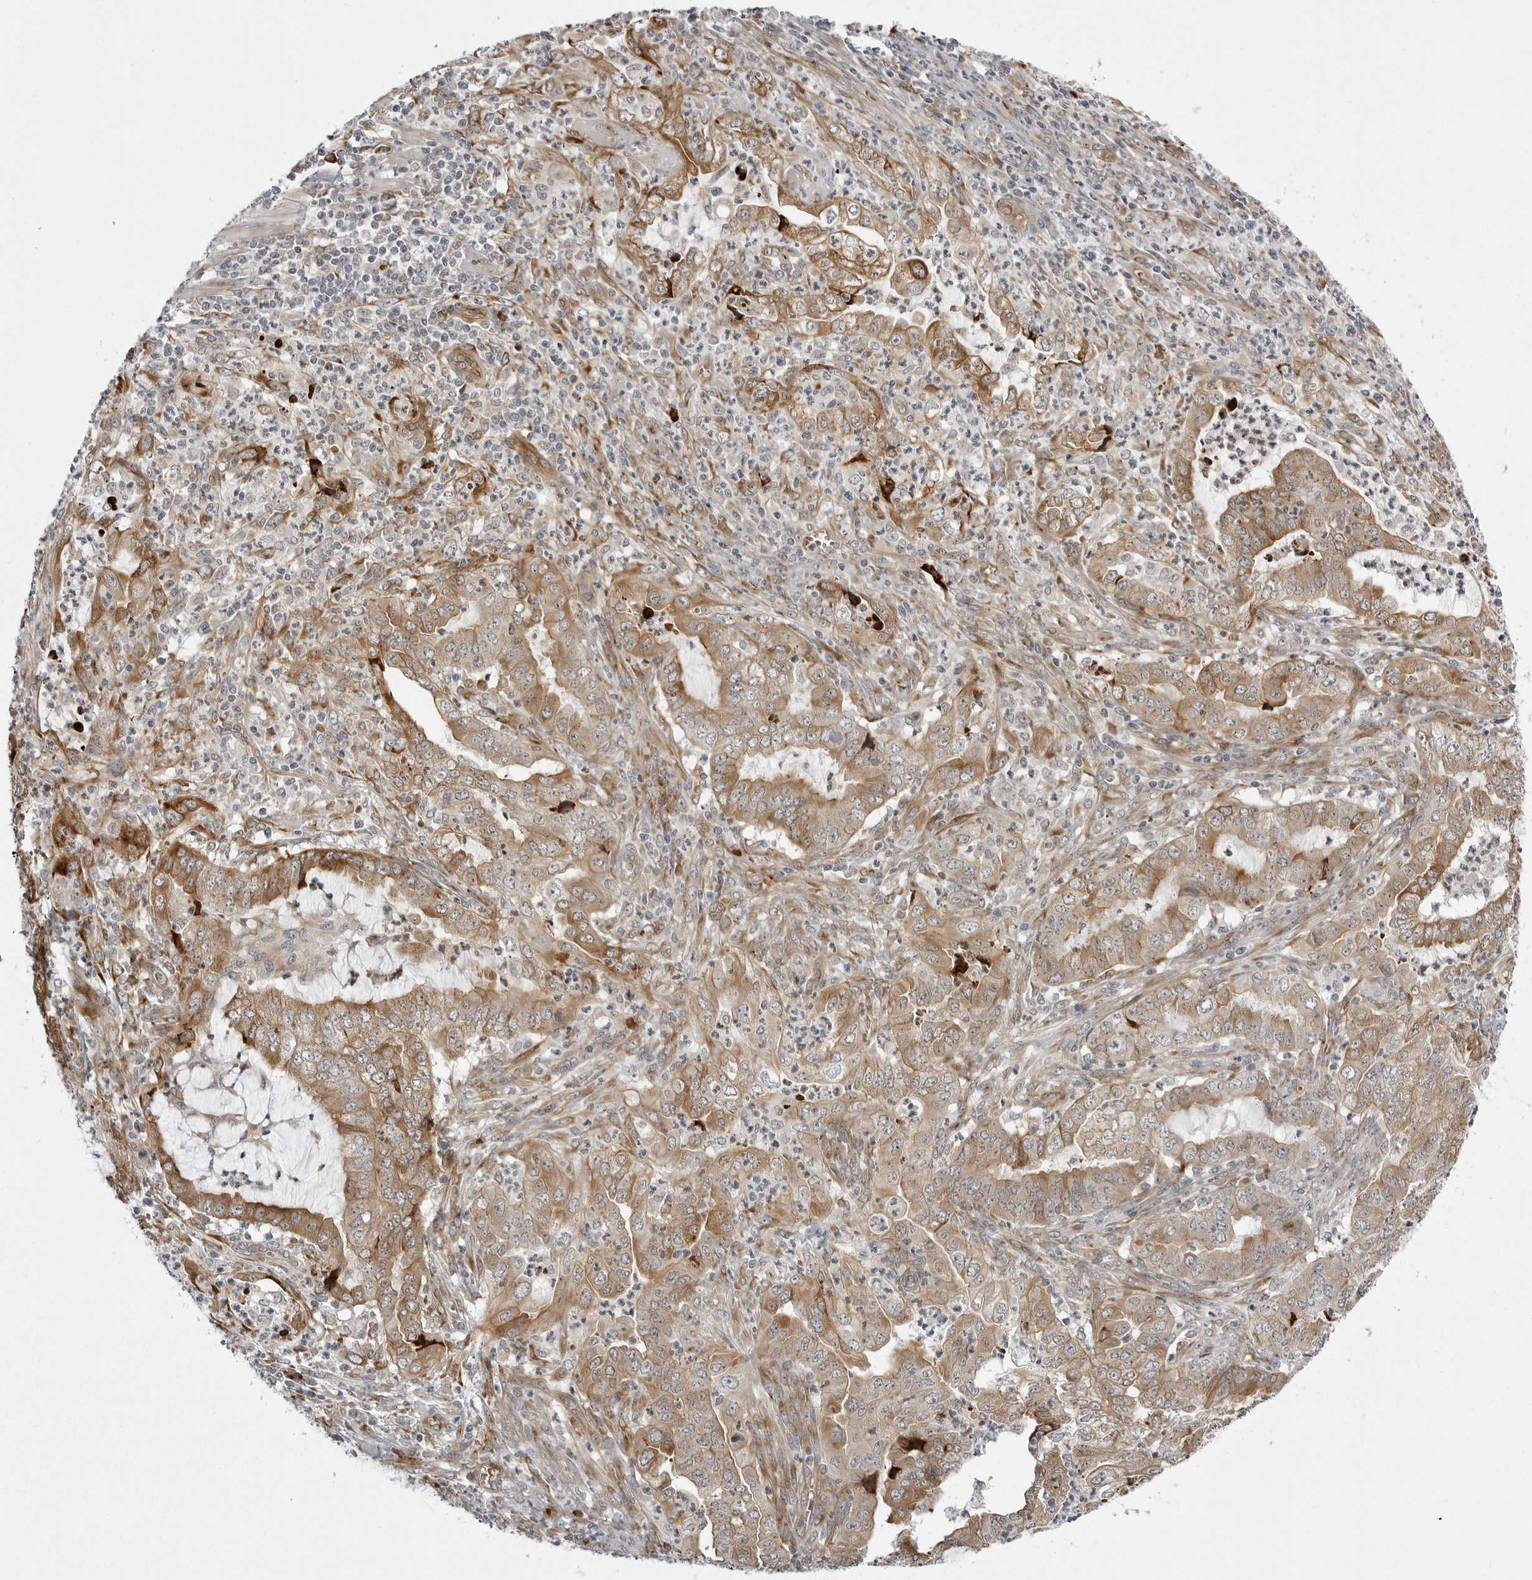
{"staining": {"intensity": "moderate", "quantity": ">75%", "location": "cytoplasmic/membranous"}, "tissue": "endometrial cancer", "cell_type": "Tumor cells", "image_type": "cancer", "snomed": [{"axis": "morphology", "description": "Adenocarcinoma, NOS"}, {"axis": "topography", "description": "Endometrium"}], "caption": "Endometrial cancer (adenocarcinoma) tissue reveals moderate cytoplasmic/membranous expression in approximately >75% of tumor cells, visualized by immunohistochemistry. The staining is performed using DAB brown chromogen to label protein expression. The nuclei are counter-stained blue using hematoxylin.", "gene": "ARL5A", "patient": {"sex": "female", "age": 51}}